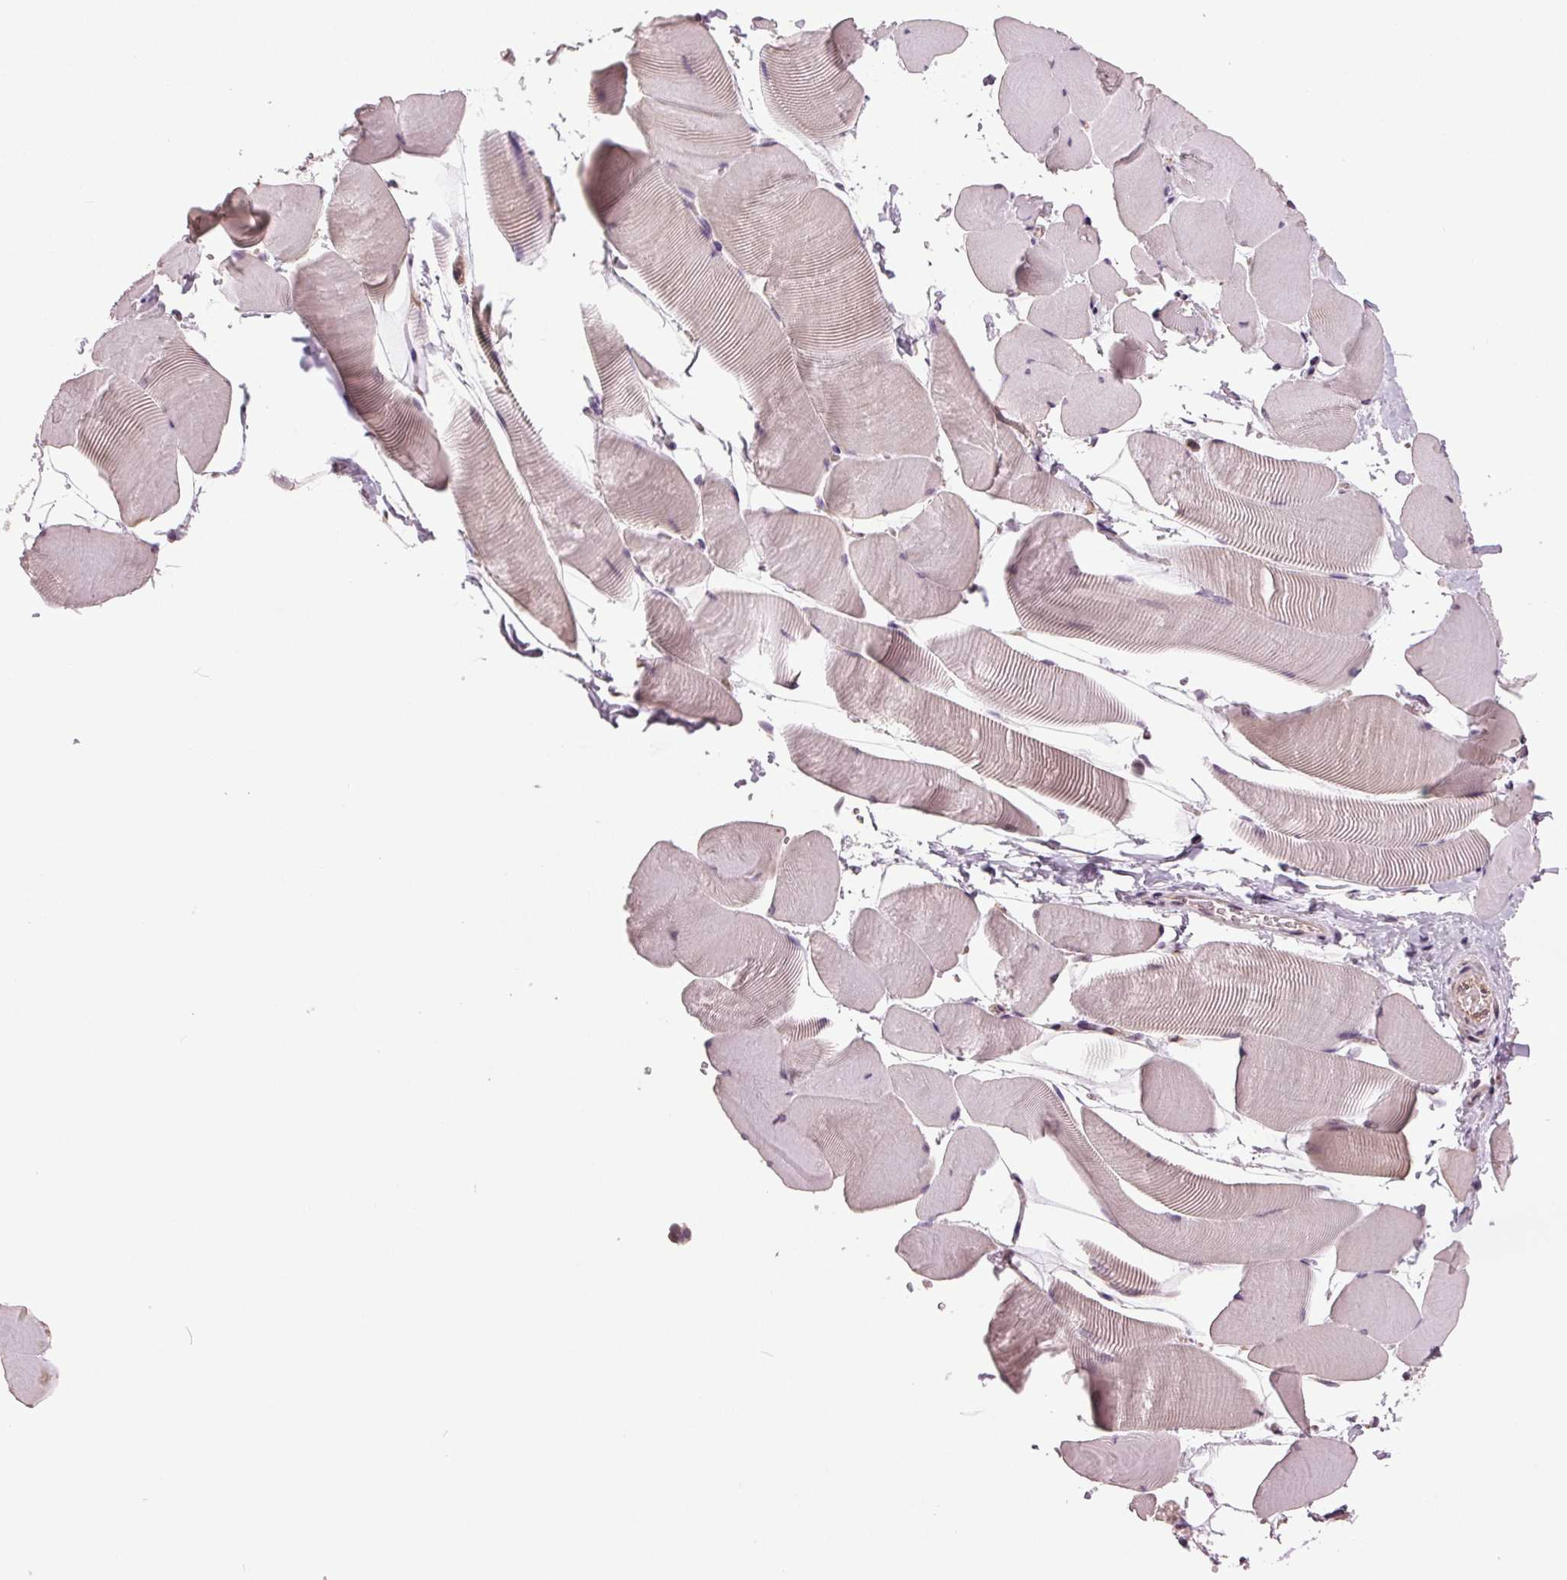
{"staining": {"intensity": "negative", "quantity": "none", "location": "none"}, "tissue": "skeletal muscle", "cell_type": "Myocytes", "image_type": "normal", "snomed": [{"axis": "morphology", "description": "Normal tissue, NOS"}, {"axis": "topography", "description": "Skeletal muscle"}], "caption": "Normal skeletal muscle was stained to show a protein in brown. There is no significant expression in myocytes.", "gene": "BSDC1", "patient": {"sex": "male", "age": 25}}